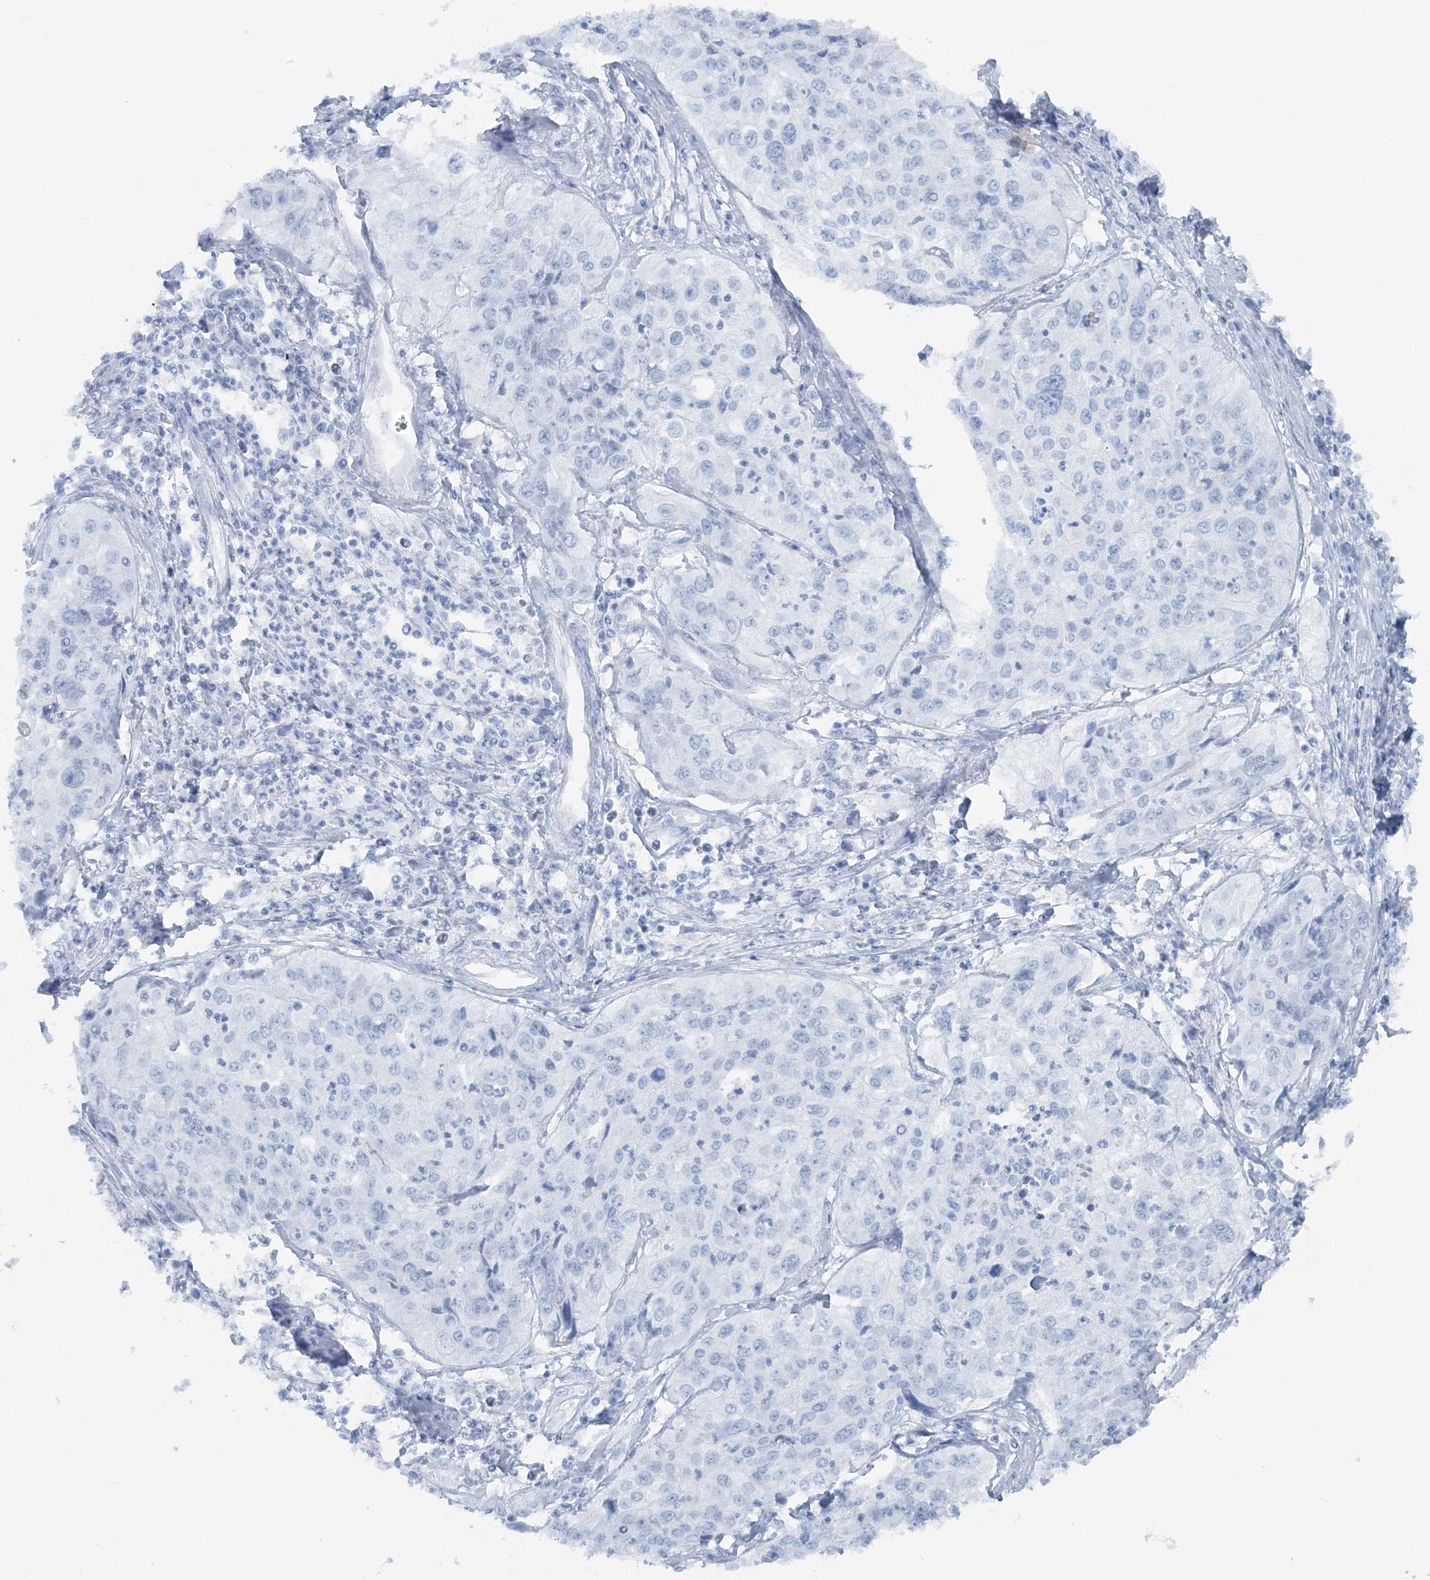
{"staining": {"intensity": "negative", "quantity": "none", "location": "none"}, "tissue": "cervical cancer", "cell_type": "Tumor cells", "image_type": "cancer", "snomed": [{"axis": "morphology", "description": "Squamous cell carcinoma, NOS"}, {"axis": "topography", "description": "Cervix"}], "caption": "A high-resolution image shows immunohistochemistry (IHC) staining of cervical cancer, which exhibits no significant positivity in tumor cells.", "gene": "ATP11A", "patient": {"sex": "female", "age": 31}}